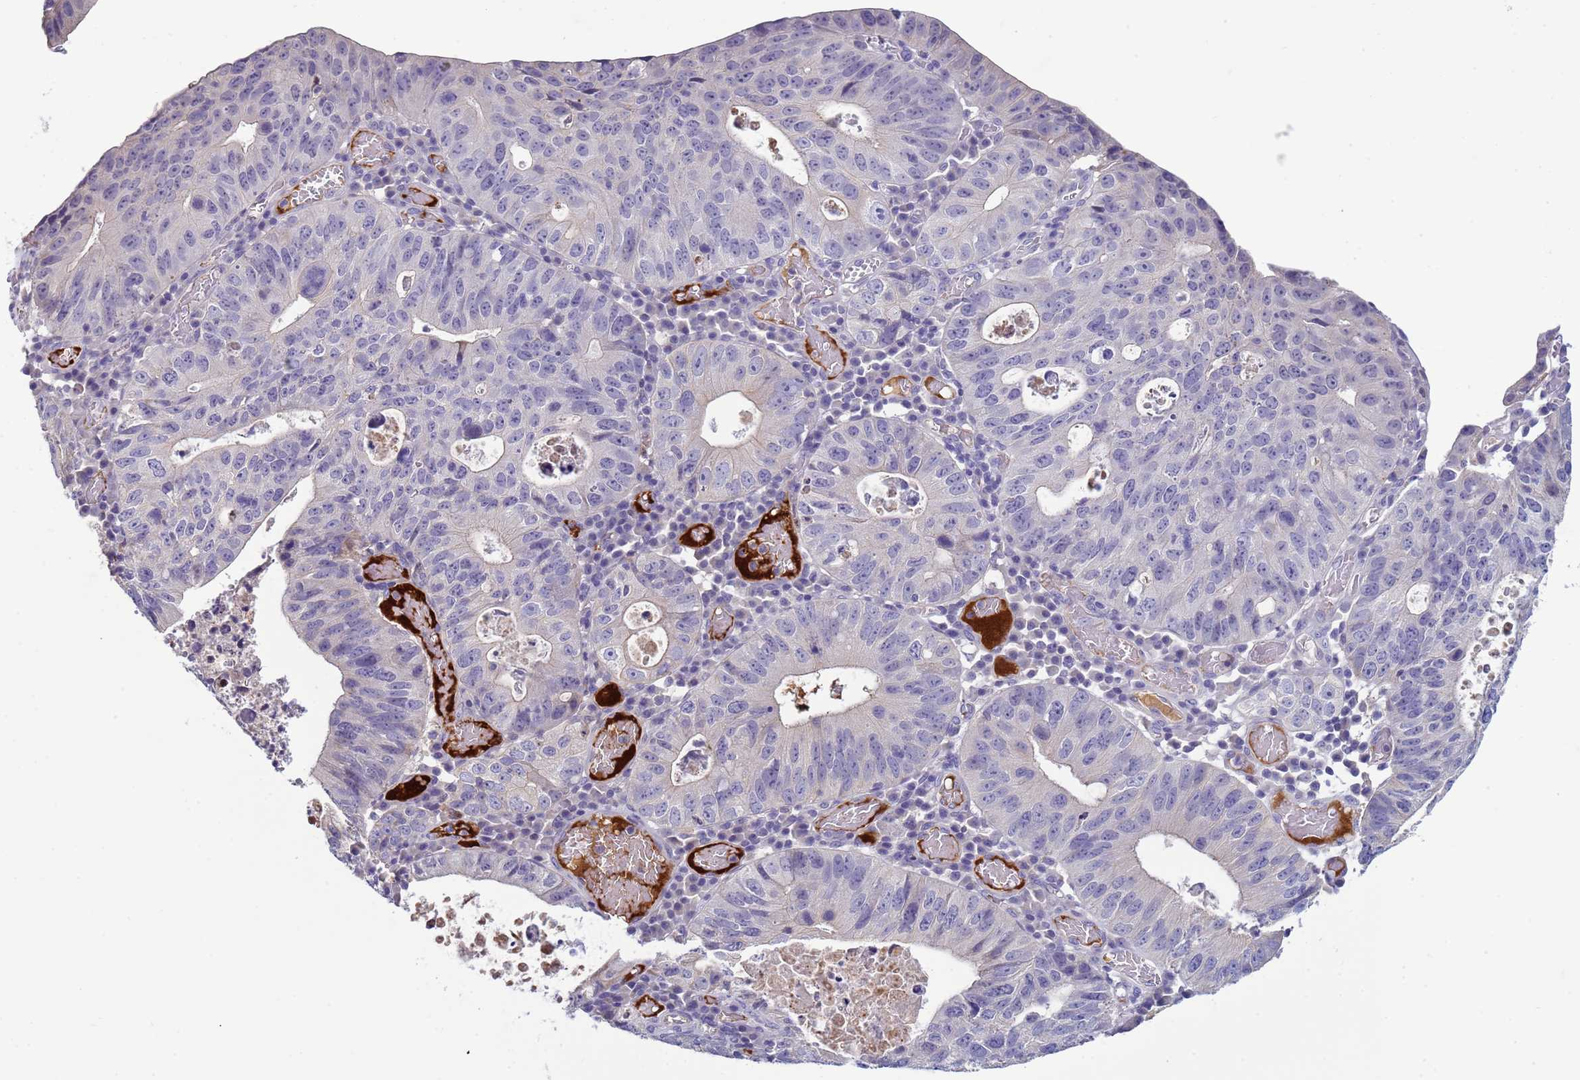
{"staining": {"intensity": "negative", "quantity": "none", "location": "none"}, "tissue": "stomach cancer", "cell_type": "Tumor cells", "image_type": "cancer", "snomed": [{"axis": "morphology", "description": "Adenocarcinoma, NOS"}, {"axis": "topography", "description": "Stomach"}], "caption": "An immunohistochemistry photomicrograph of adenocarcinoma (stomach) is shown. There is no staining in tumor cells of adenocarcinoma (stomach).", "gene": "TRIM51", "patient": {"sex": "male", "age": 59}}